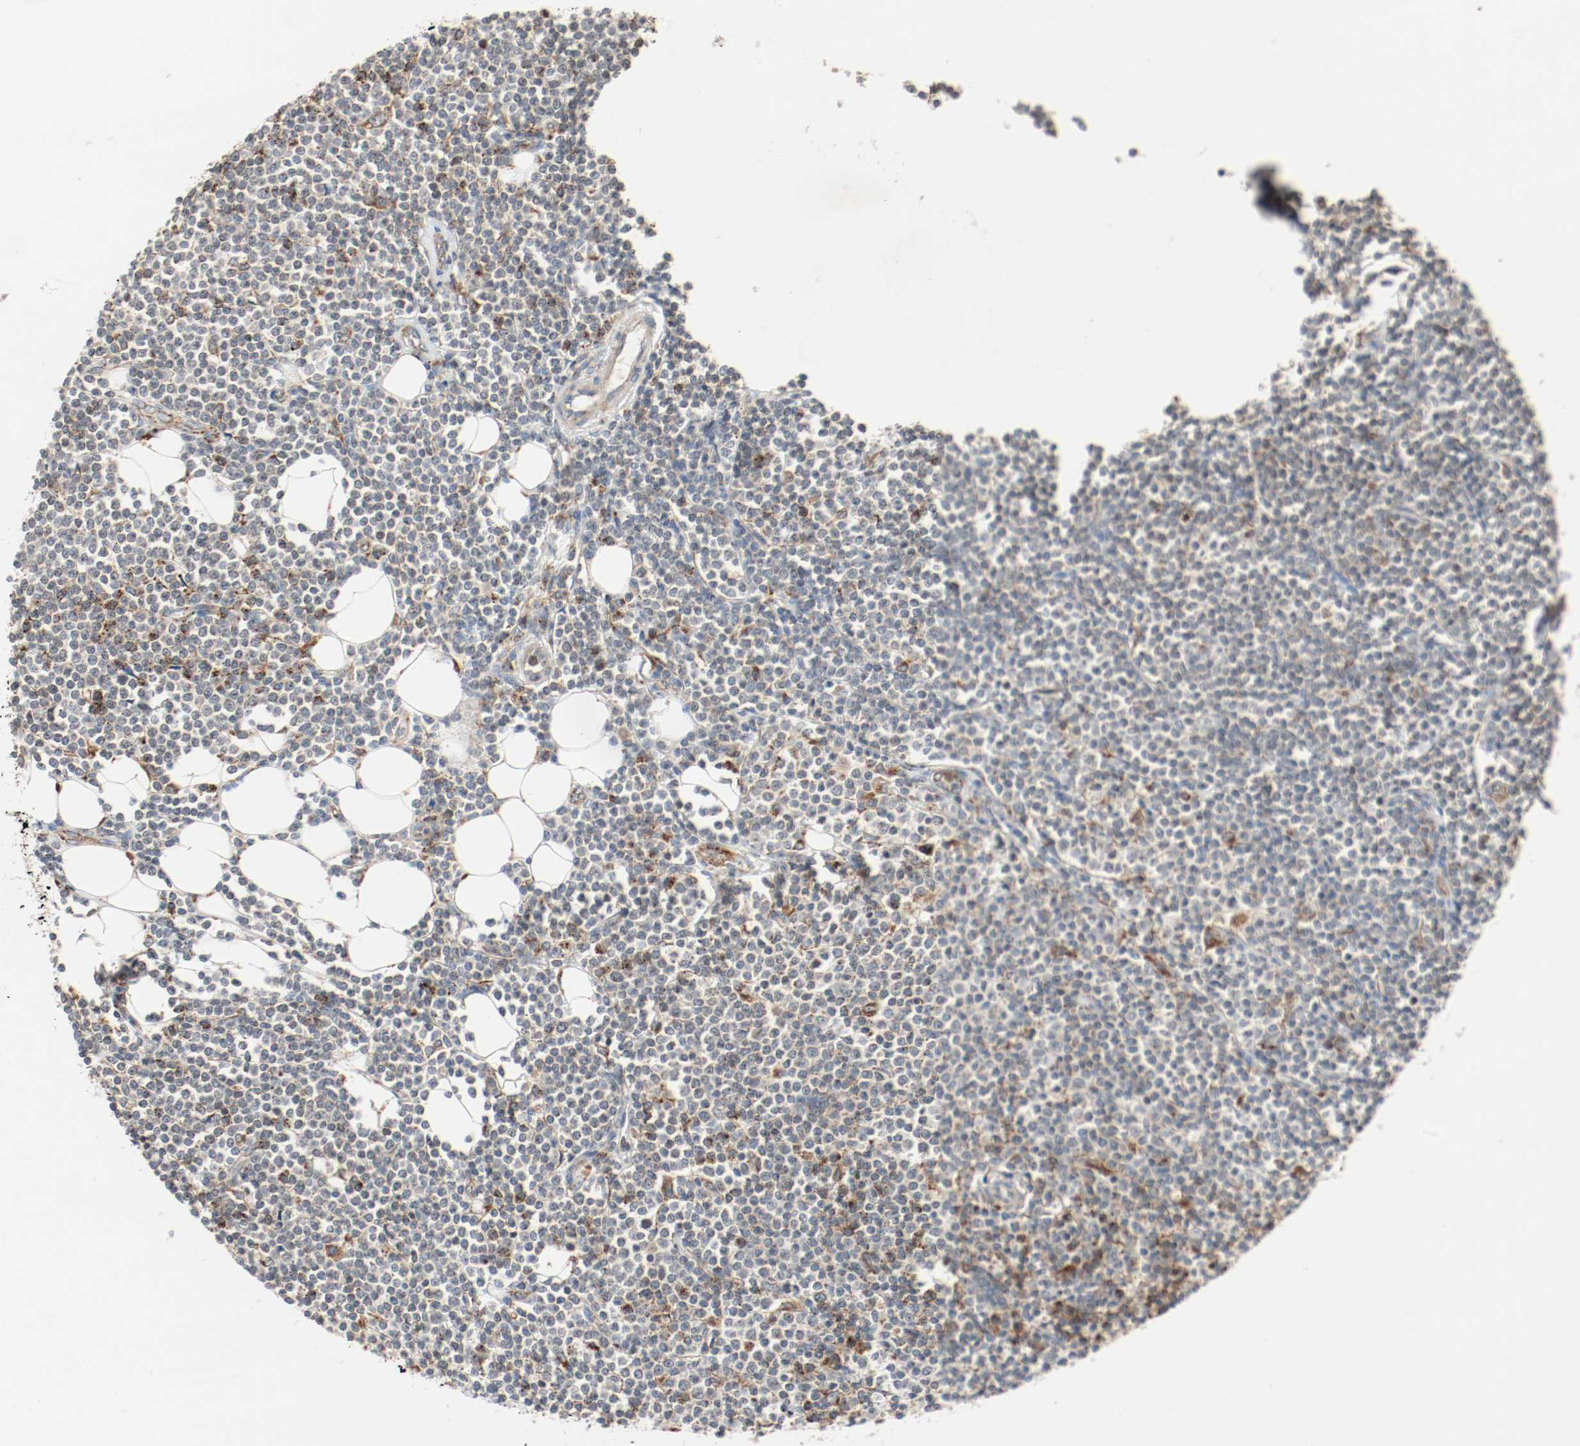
{"staining": {"intensity": "weak", "quantity": "25%-75%", "location": "cytoplasmic/membranous"}, "tissue": "lymphoma", "cell_type": "Tumor cells", "image_type": "cancer", "snomed": [{"axis": "morphology", "description": "Malignant lymphoma, non-Hodgkin's type, Low grade"}, {"axis": "topography", "description": "Soft tissue"}], "caption": "High-power microscopy captured an immunohistochemistry histopathology image of lymphoma, revealing weak cytoplasmic/membranous staining in approximately 25%-75% of tumor cells.", "gene": "LAMP2", "patient": {"sex": "male", "age": 92}}